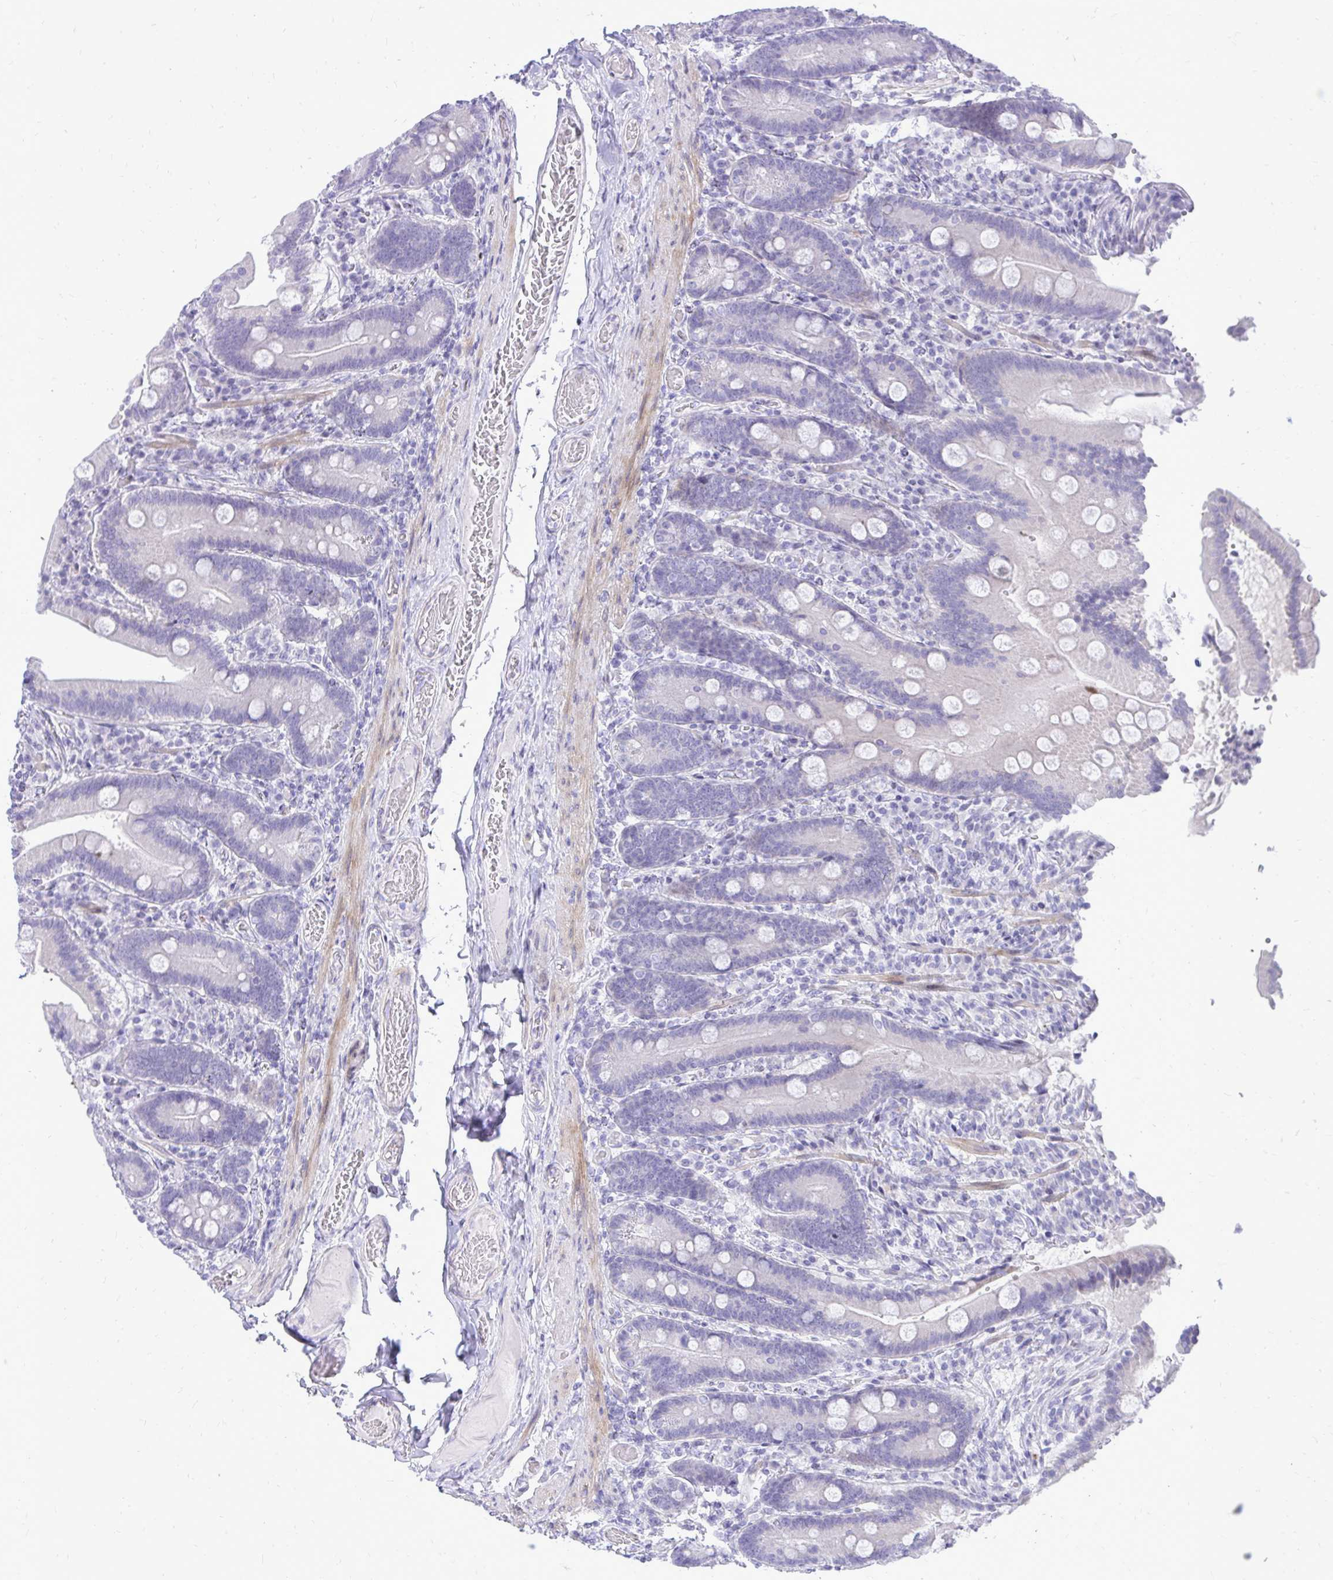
{"staining": {"intensity": "negative", "quantity": "none", "location": "none"}, "tissue": "duodenum", "cell_type": "Glandular cells", "image_type": "normal", "snomed": [{"axis": "morphology", "description": "Normal tissue, NOS"}, {"axis": "topography", "description": "Duodenum"}], "caption": "This is a image of immunohistochemistry staining of benign duodenum, which shows no expression in glandular cells. (IHC, brightfield microscopy, high magnification).", "gene": "GABRA1", "patient": {"sex": "female", "age": 62}}